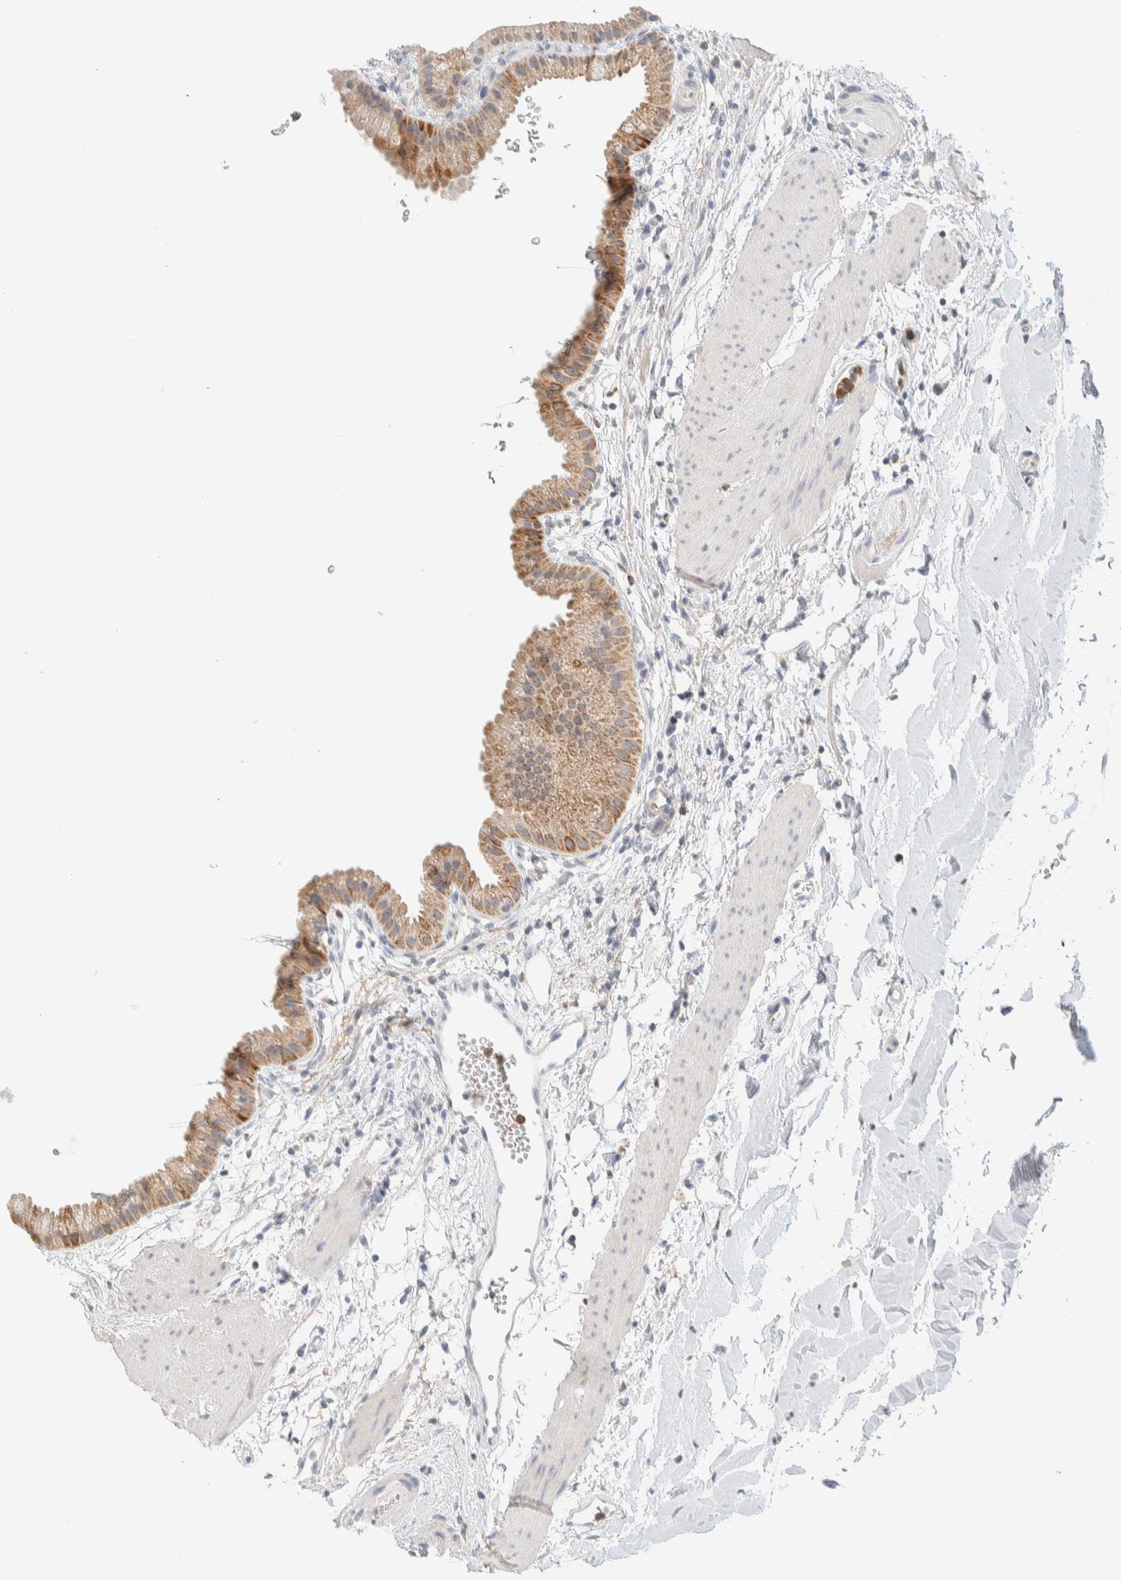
{"staining": {"intensity": "strong", "quantity": ">75%", "location": "cytoplasmic/membranous"}, "tissue": "gallbladder", "cell_type": "Glandular cells", "image_type": "normal", "snomed": [{"axis": "morphology", "description": "Normal tissue, NOS"}, {"axis": "topography", "description": "Gallbladder"}], "caption": "Gallbladder stained for a protein displays strong cytoplasmic/membranous positivity in glandular cells.", "gene": "HDHD3", "patient": {"sex": "female", "age": 64}}